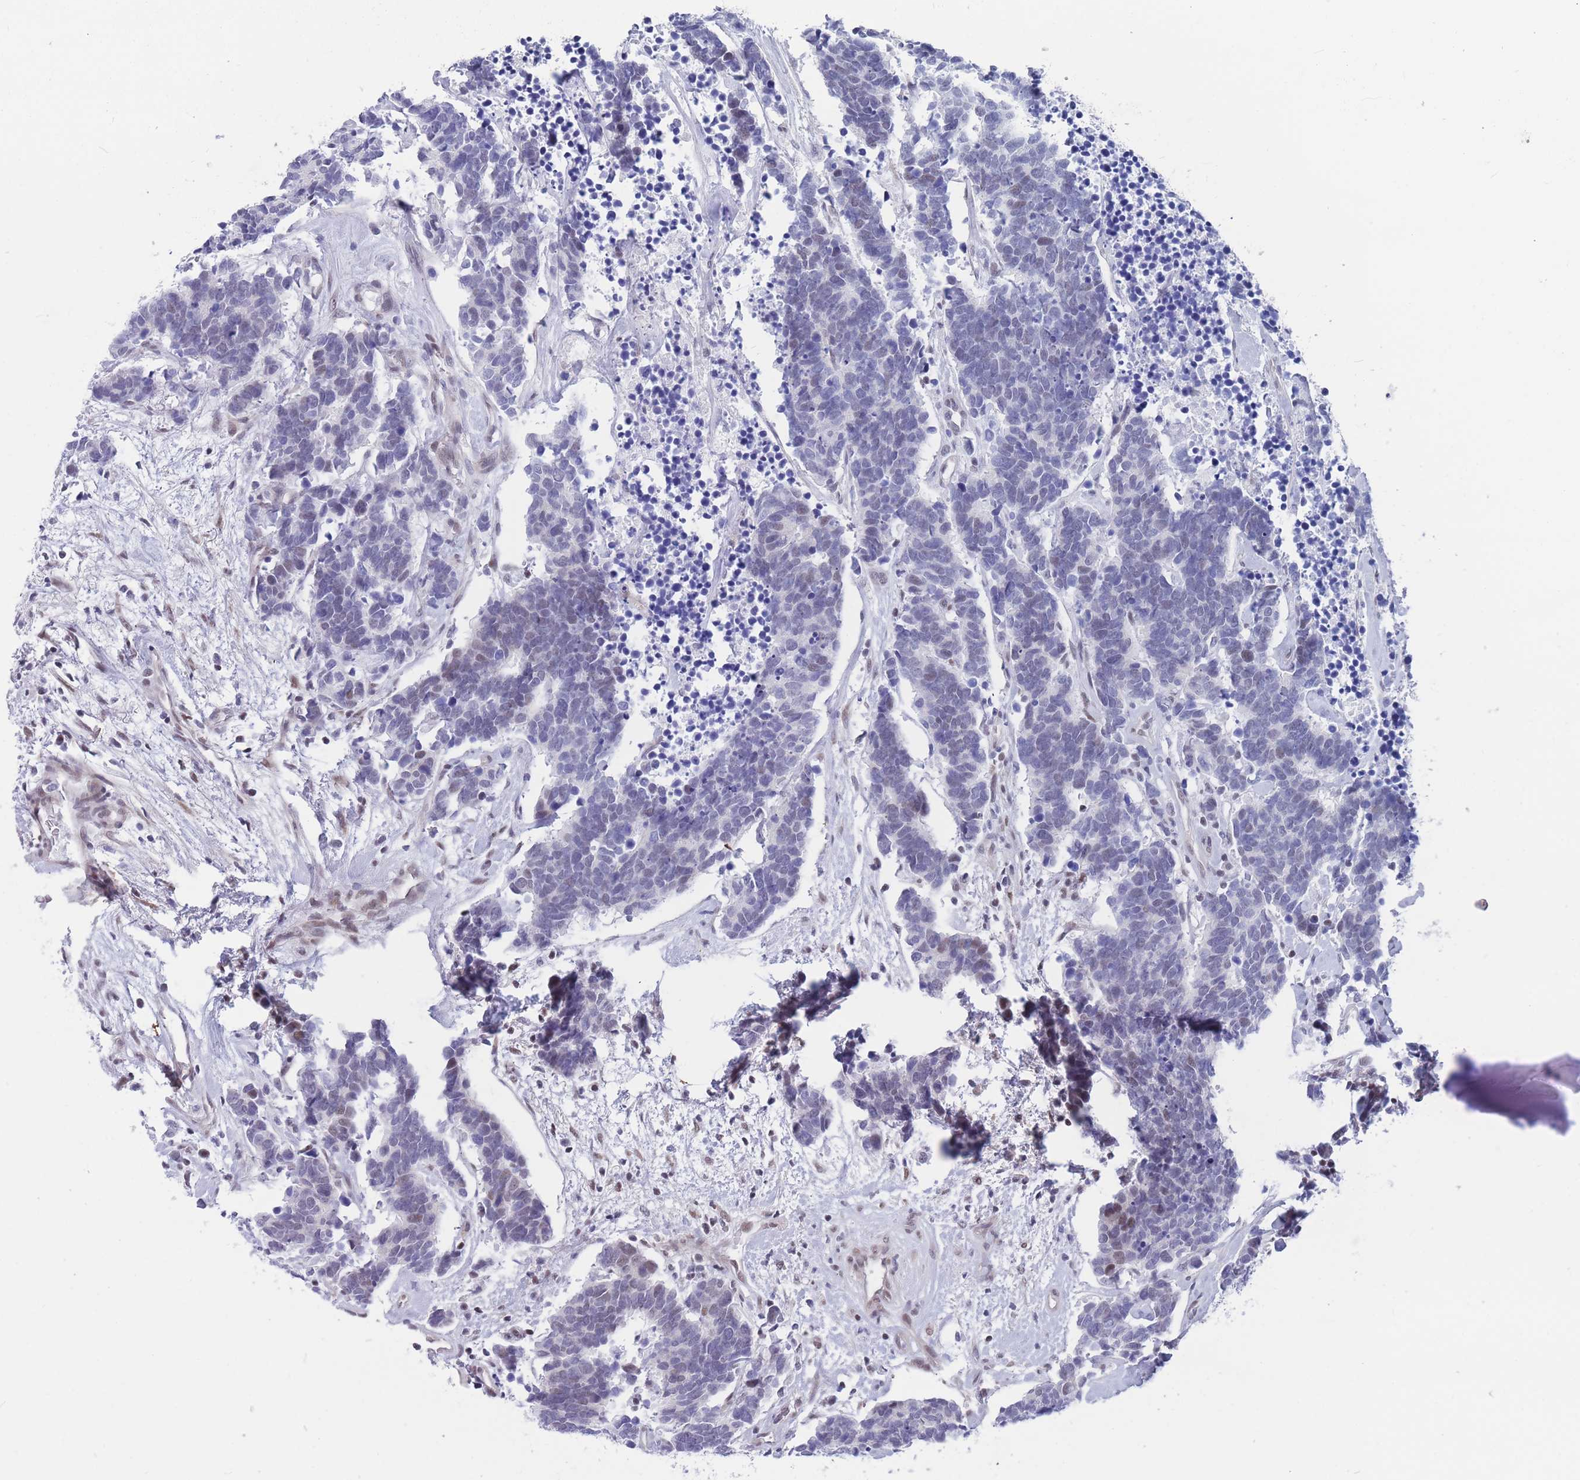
{"staining": {"intensity": "negative", "quantity": "none", "location": "none"}, "tissue": "carcinoid", "cell_type": "Tumor cells", "image_type": "cancer", "snomed": [{"axis": "morphology", "description": "Carcinoma, NOS"}, {"axis": "morphology", "description": "Carcinoid, malignant, NOS"}, {"axis": "topography", "description": "Urinary bladder"}], "caption": "An IHC photomicrograph of malignant carcinoid is shown. There is no staining in tumor cells of malignant carcinoid. (DAB immunohistochemistry (IHC), high magnification).", "gene": "BCL9L", "patient": {"sex": "male", "age": 57}}